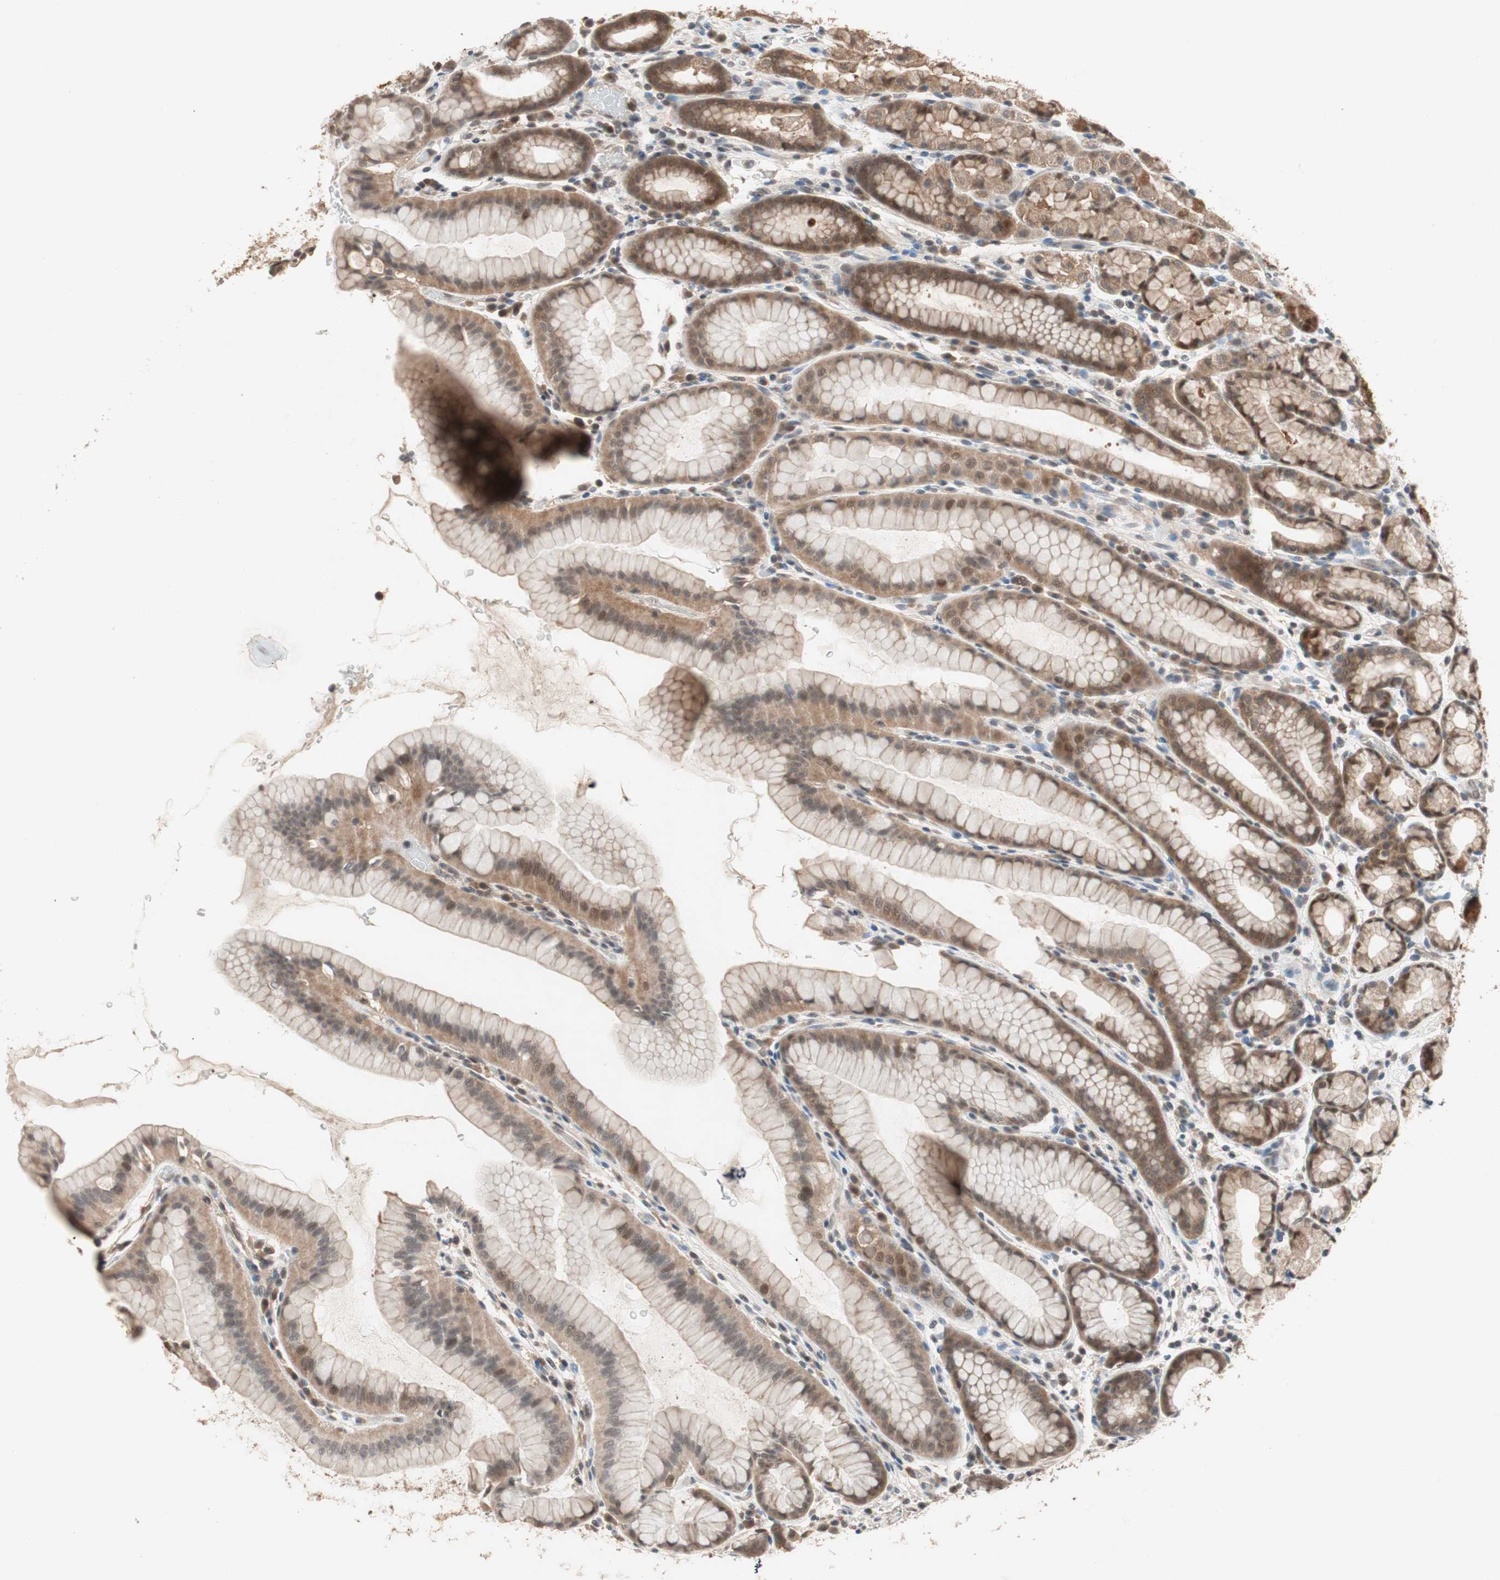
{"staining": {"intensity": "strong", "quantity": ">75%", "location": "cytoplasmic/membranous,nuclear"}, "tissue": "stomach", "cell_type": "Glandular cells", "image_type": "normal", "snomed": [{"axis": "morphology", "description": "Normal tissue, NOS"}, {"axis": "topography", "description": "Stomach, upper"}], "caption": "IHC of benign human stomach displays high levels of strong cytoplasmic/membranous,nuclear expression in approximately >75% of glandular cells. The staining is performed using DAB brown chromogen to label protein expression. The nuclei are counter-stained blue using hematoxylin.", "gene": "GART", "patient": {"sex": "male", "age": 68}}